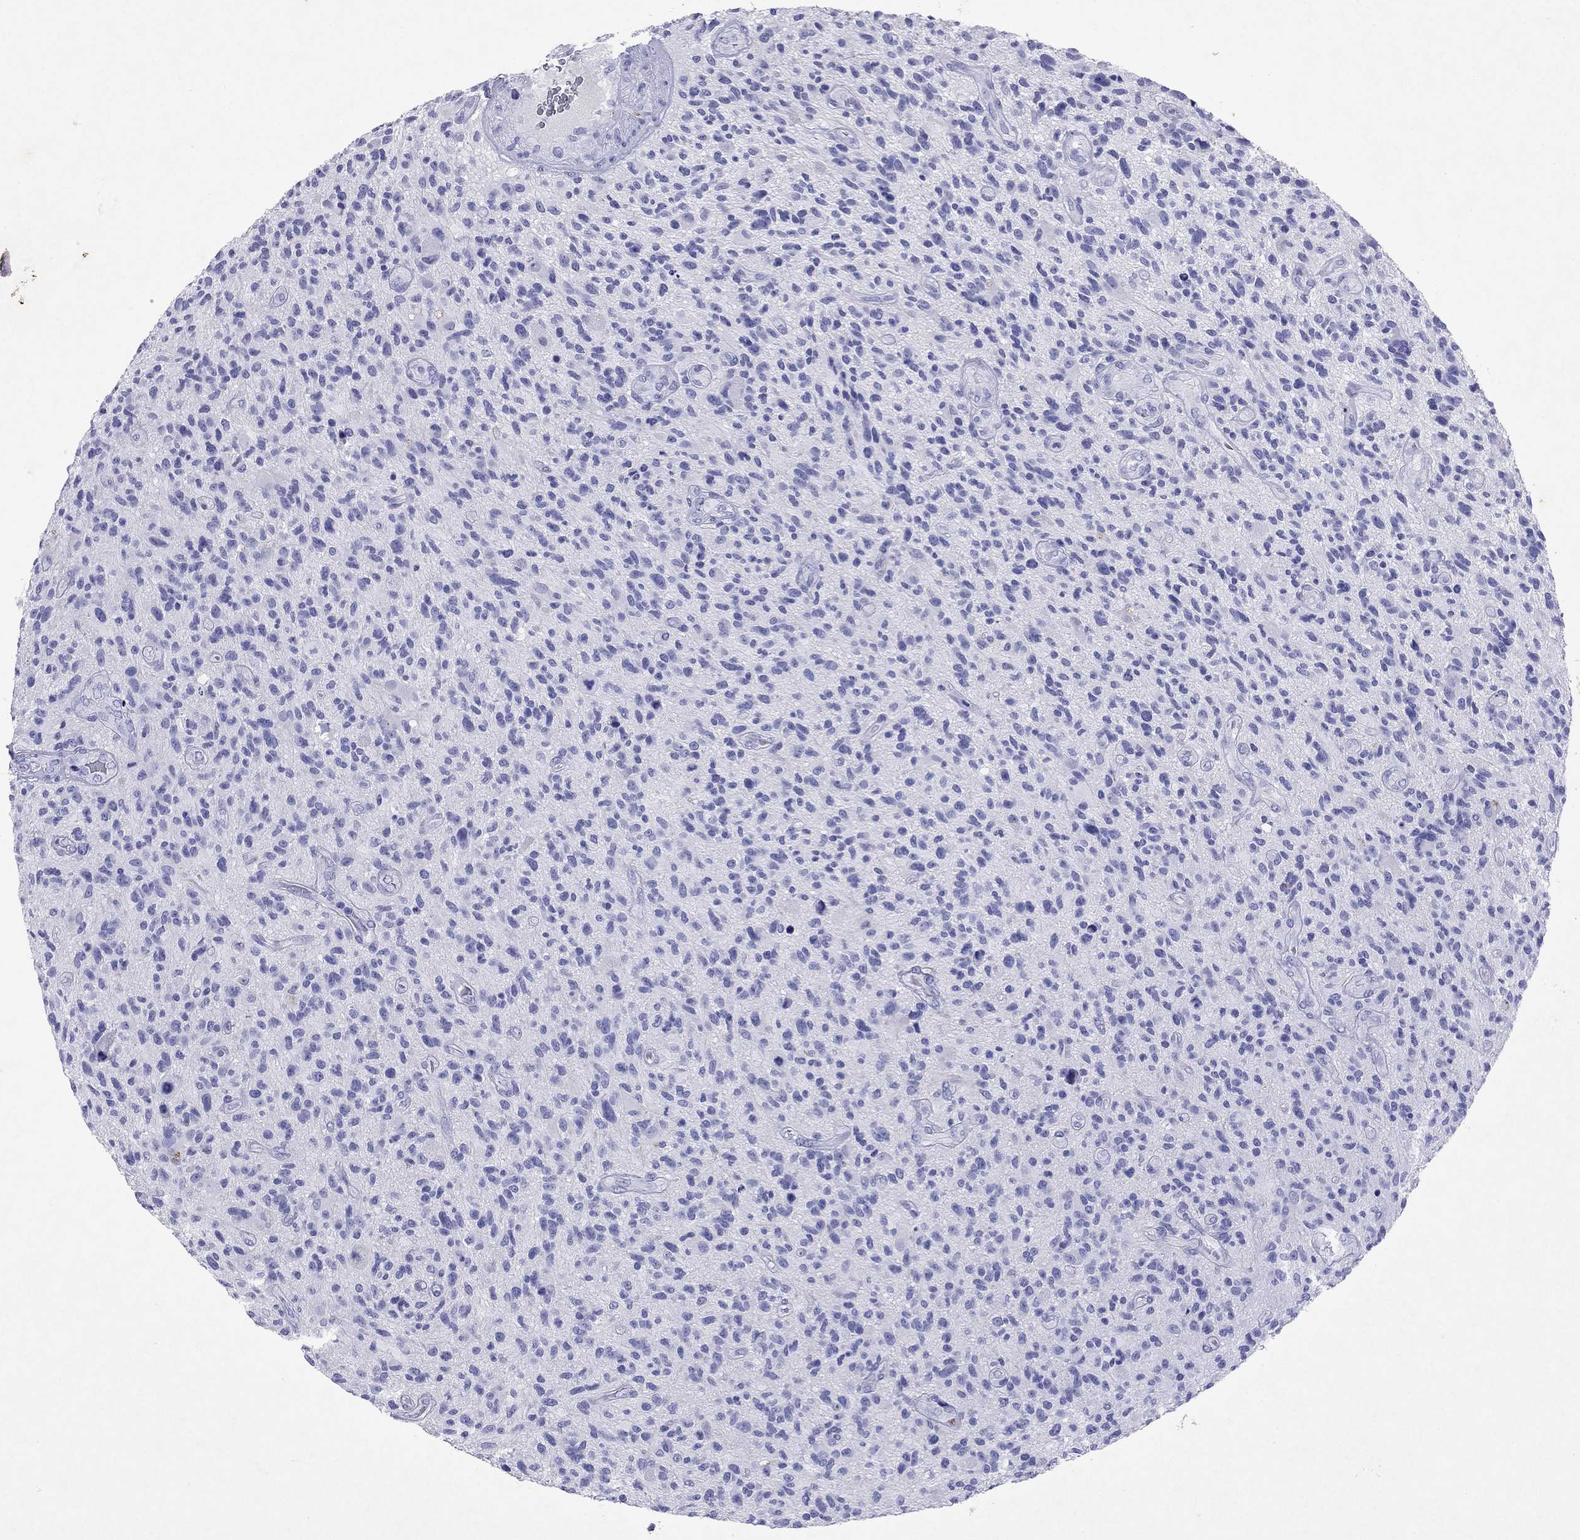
{"staining": {"intensity": "negative", "quantity": "none", "location": "none"}, "tissue": "glioma", "cell_type": "Tumor cells", "image_type": "cancer", "snomed": [{"axis": "morphology", "description": "Glioma, malignant, High grade"}, {"axis": "topography", "description": "Brain"}], "caption": "This is an IHC image of glioma. There is no staining in tumor cells.", "gene": "ARMC12", "patient": {"sex": "male", "age": 47}}